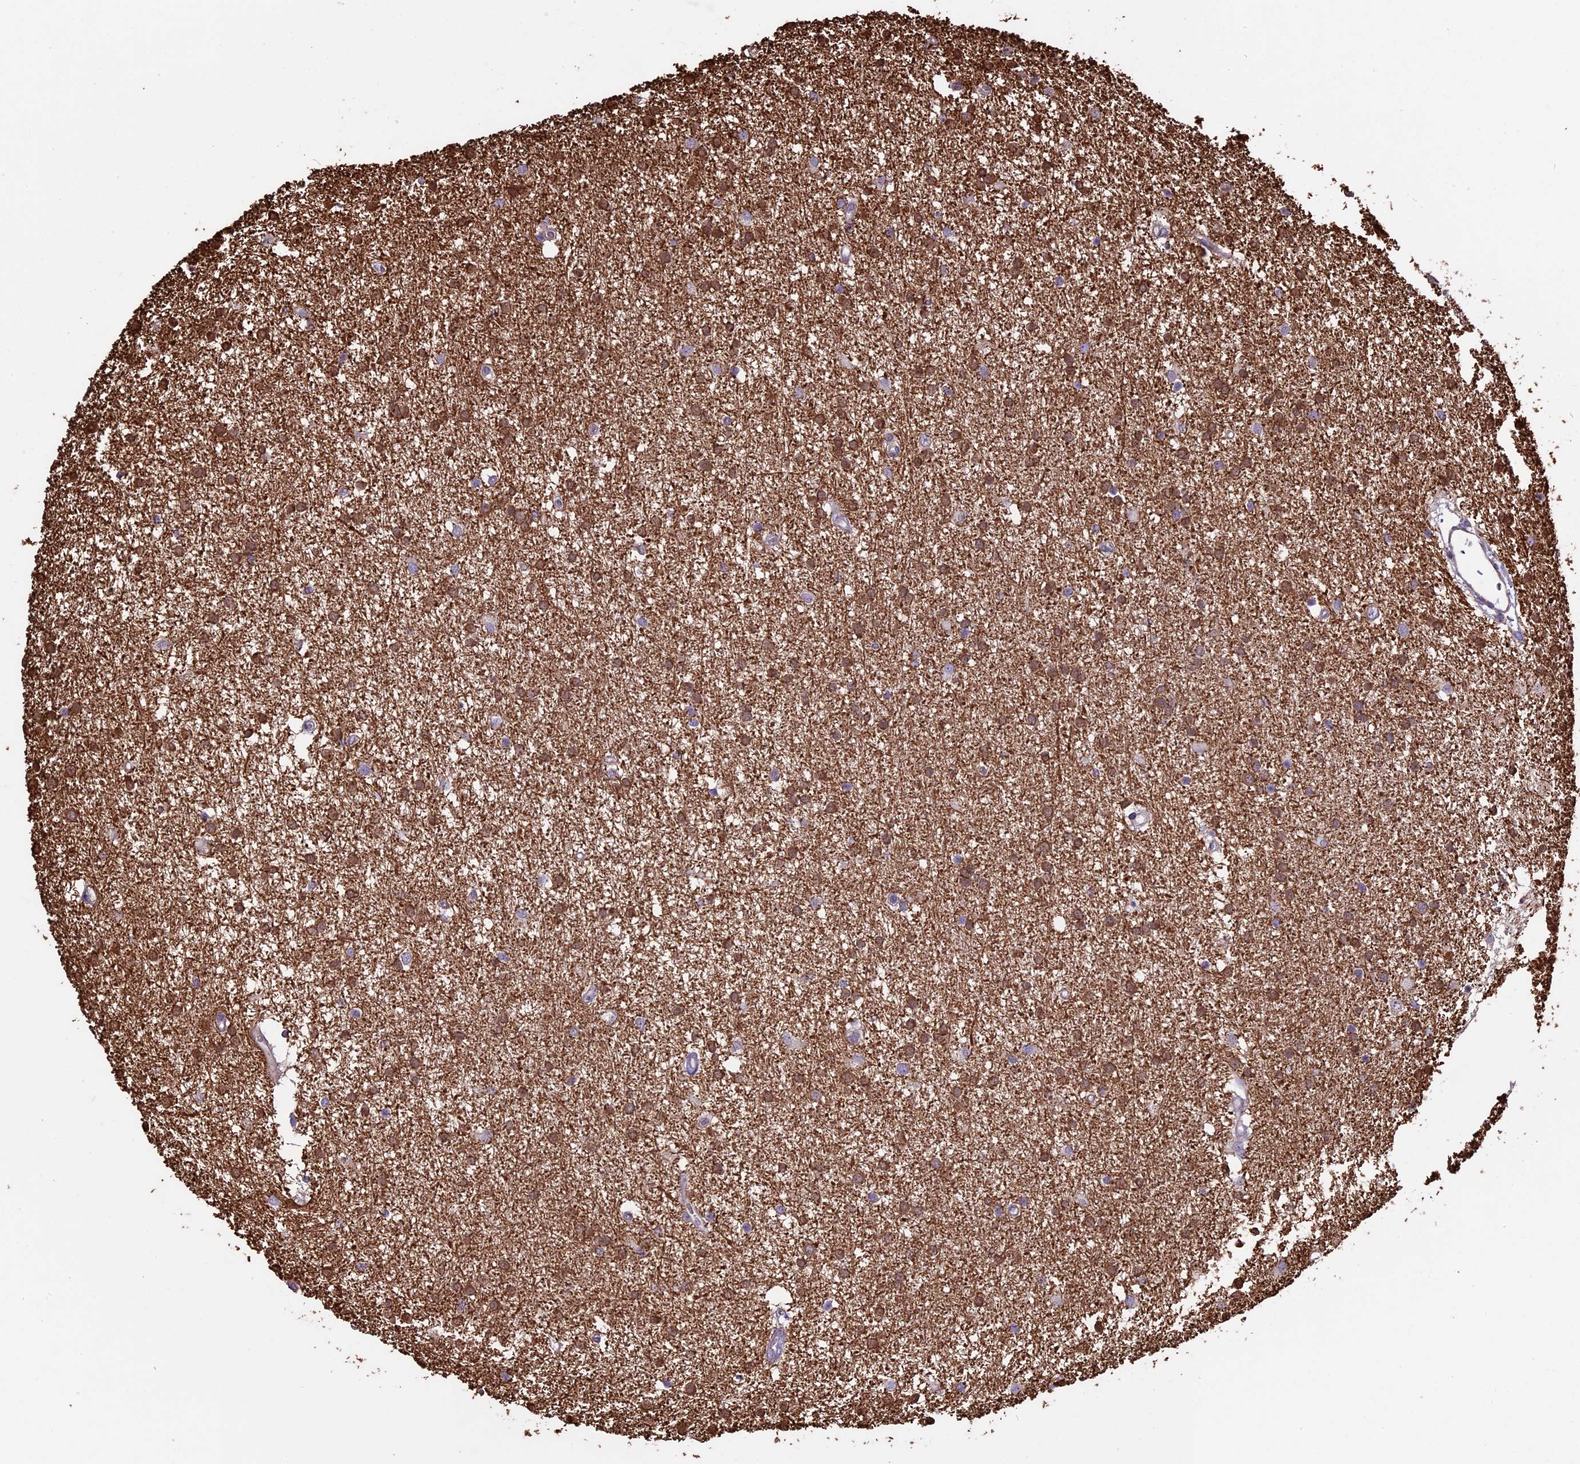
{"staining": {"intensity": "moderate", "quantity": ">75%", "location": "cytoplasmic/membranous,nuclear"}, "tissue": "glioma", "cell_type": "Tumor cells", "image_type": "cancer", "snomed": [{"axis": "morphology", "description": "Glioma, malignant, High grade"}, {"axis": "topography", "description": "Brain"}], "caption": "Malignant glioma (high-grade) stained with a brown dye displays moderate cytoplasmic/membranous and nuclear positive expression in approximately >75% of tumor cells.", "gene": "VWA3A", "patient": {"sex": "male", "age": 77}}